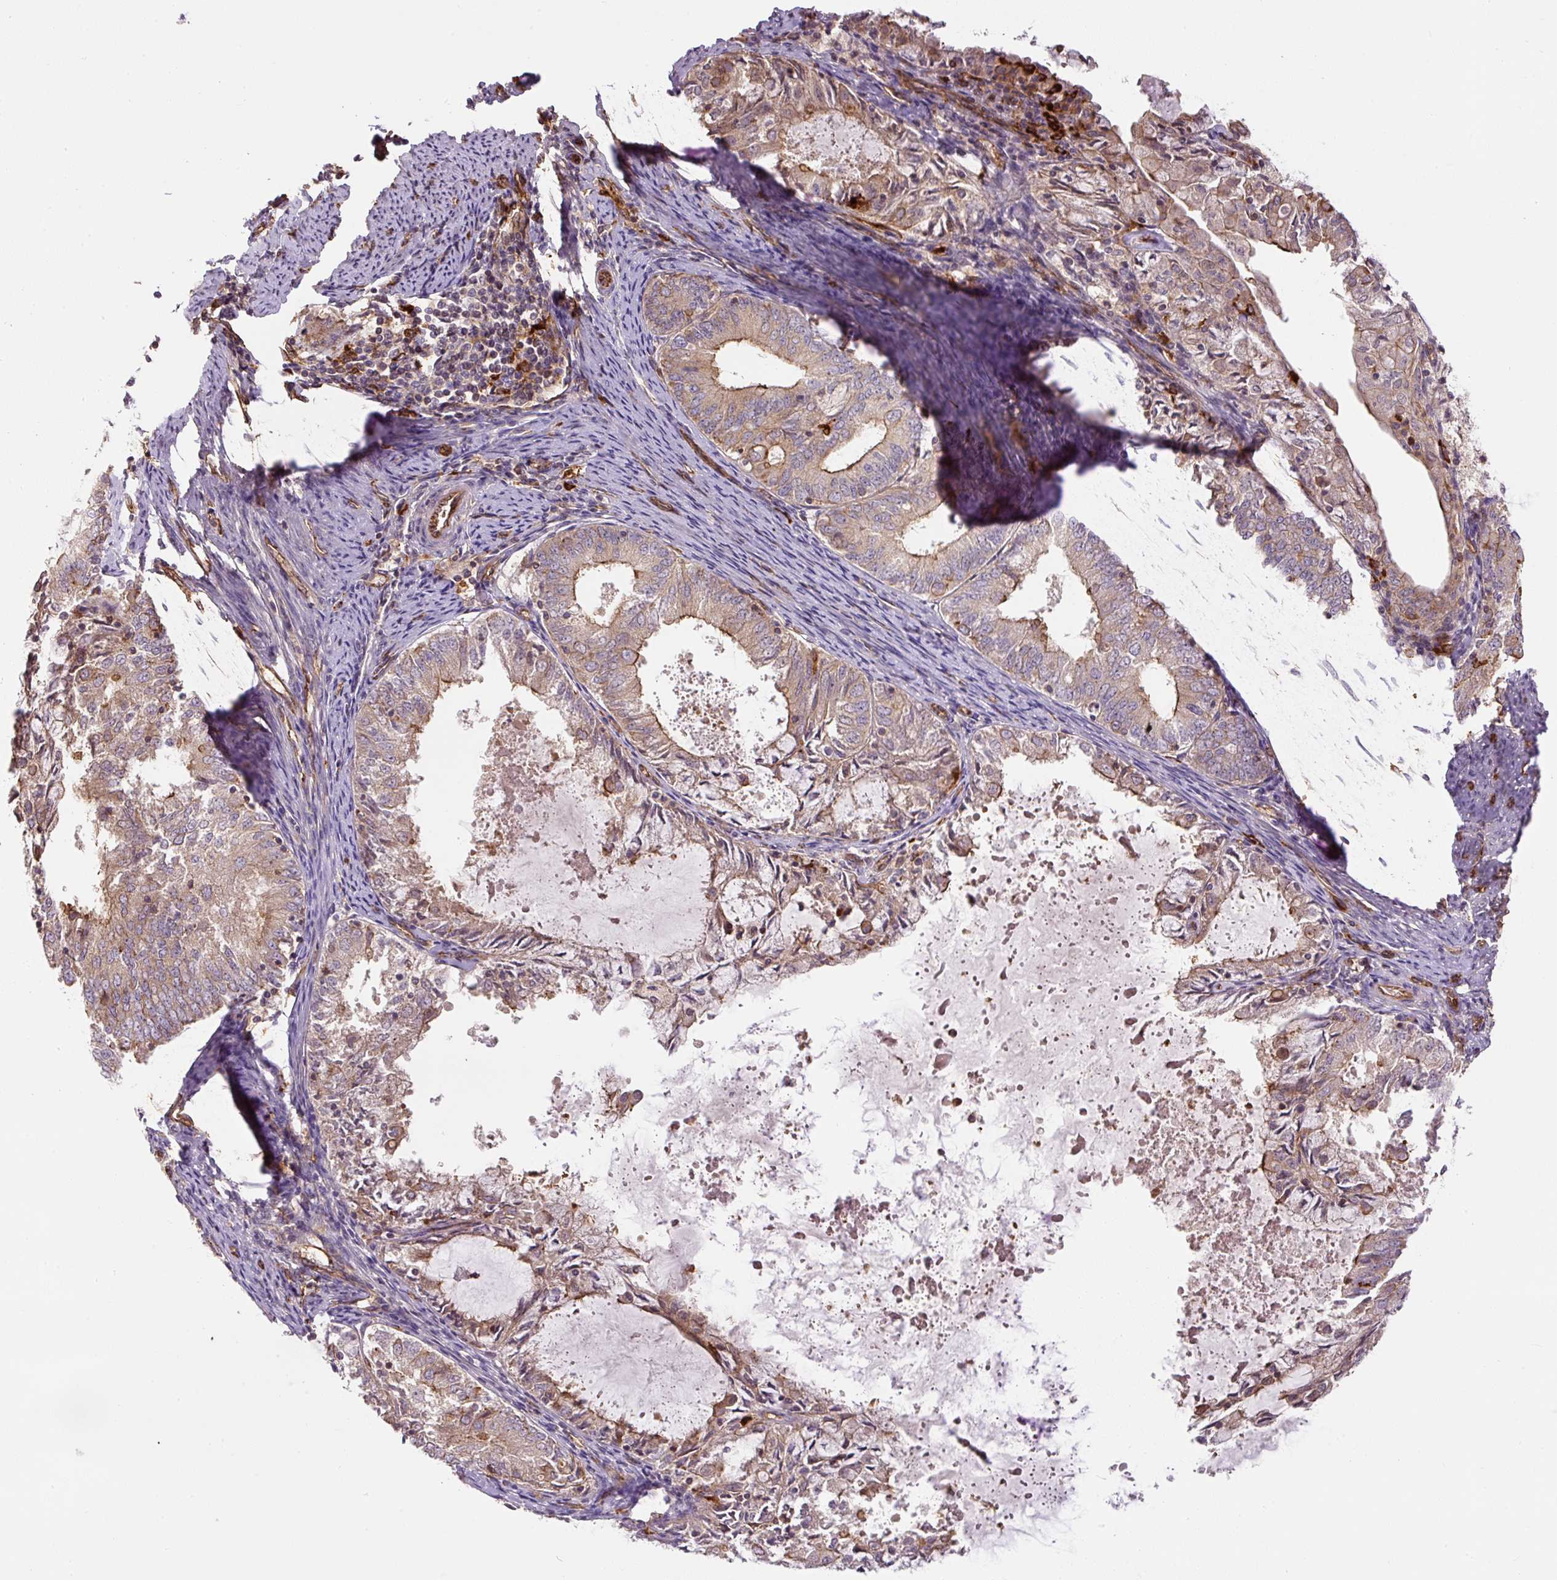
{"staining": {"intensity": "moderate", "quantity": "25%-75%", "location": "cytoplasmic/membranous"}, "tissue": "endometrial cancer", "cell_type": "Tumor cells", "image_type": "cancer", "snomed": [{"axis": "morphology", "description": "Adenocarcinoma, NOS"}, {"axis": "topography", "description": "Endometrium"}], "caption": "Moderate cytoplasmic/membranous expression for a protein is seen in approximately 25%-75% of tumor cells of endometrial cancer using IHC.", "gene": "B3GALT5", "patient": {"sex": "female", "age": 57}}